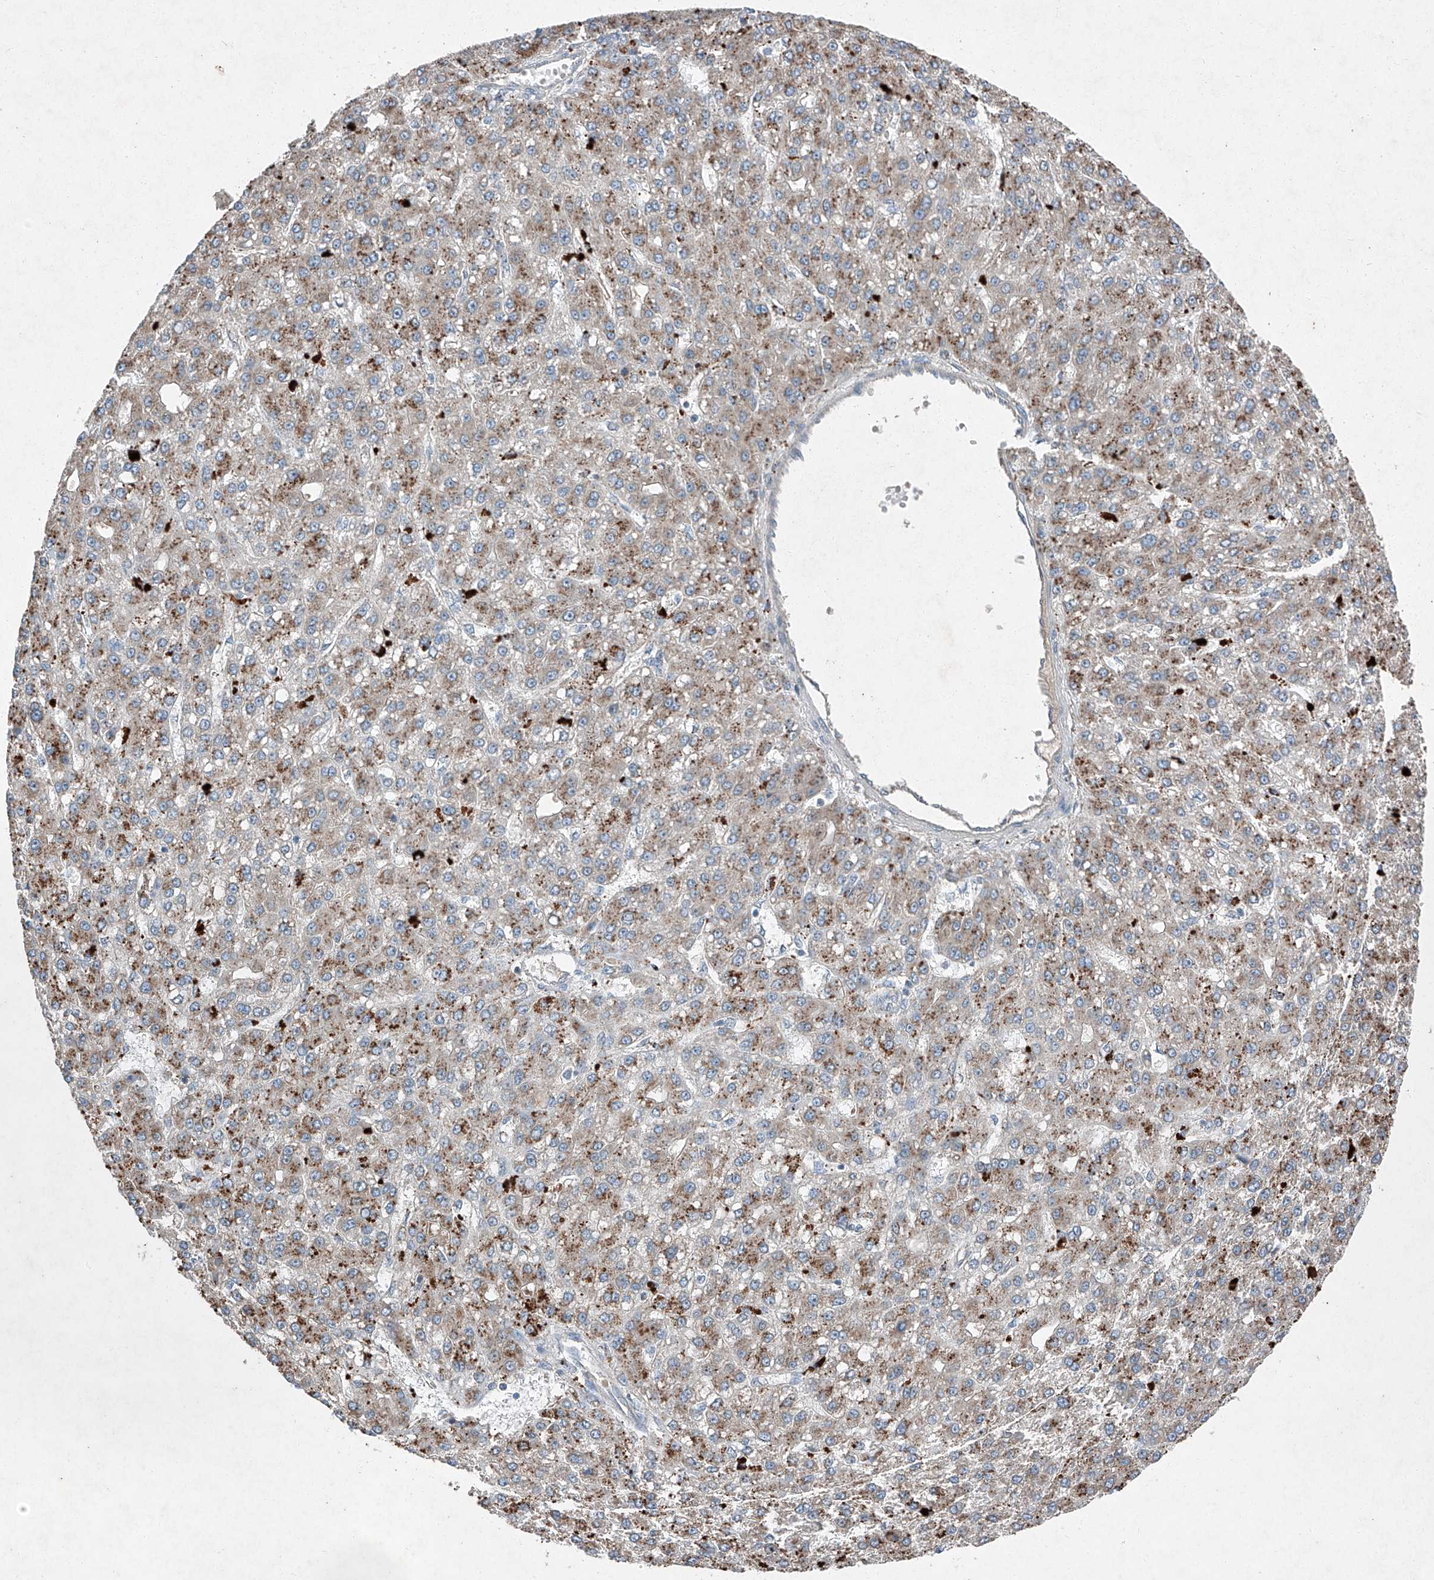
{"staining": {"intensity": "moderate", "quantity": ">75%", "location": "cytoplasmic/membranous"}, "tissue": "liver cancer", "cell_type": "Tumor cells", "image_type": "cancer", "snomed": [{"axis": "morphology", "description": "Carcinoma, Hepatocellular, NOS"}, {"axis": "topography", "description": "Liver"}], "caption": "Liver cancer (hepatocellular carcinoma) tissue displays moderate cytoplasmic/membranous positivity in about >75% of tumor cells, visualized by immunohistochemistry.", "gene": "RUSC1", "patient": {"sex": "male", "age": 67}}